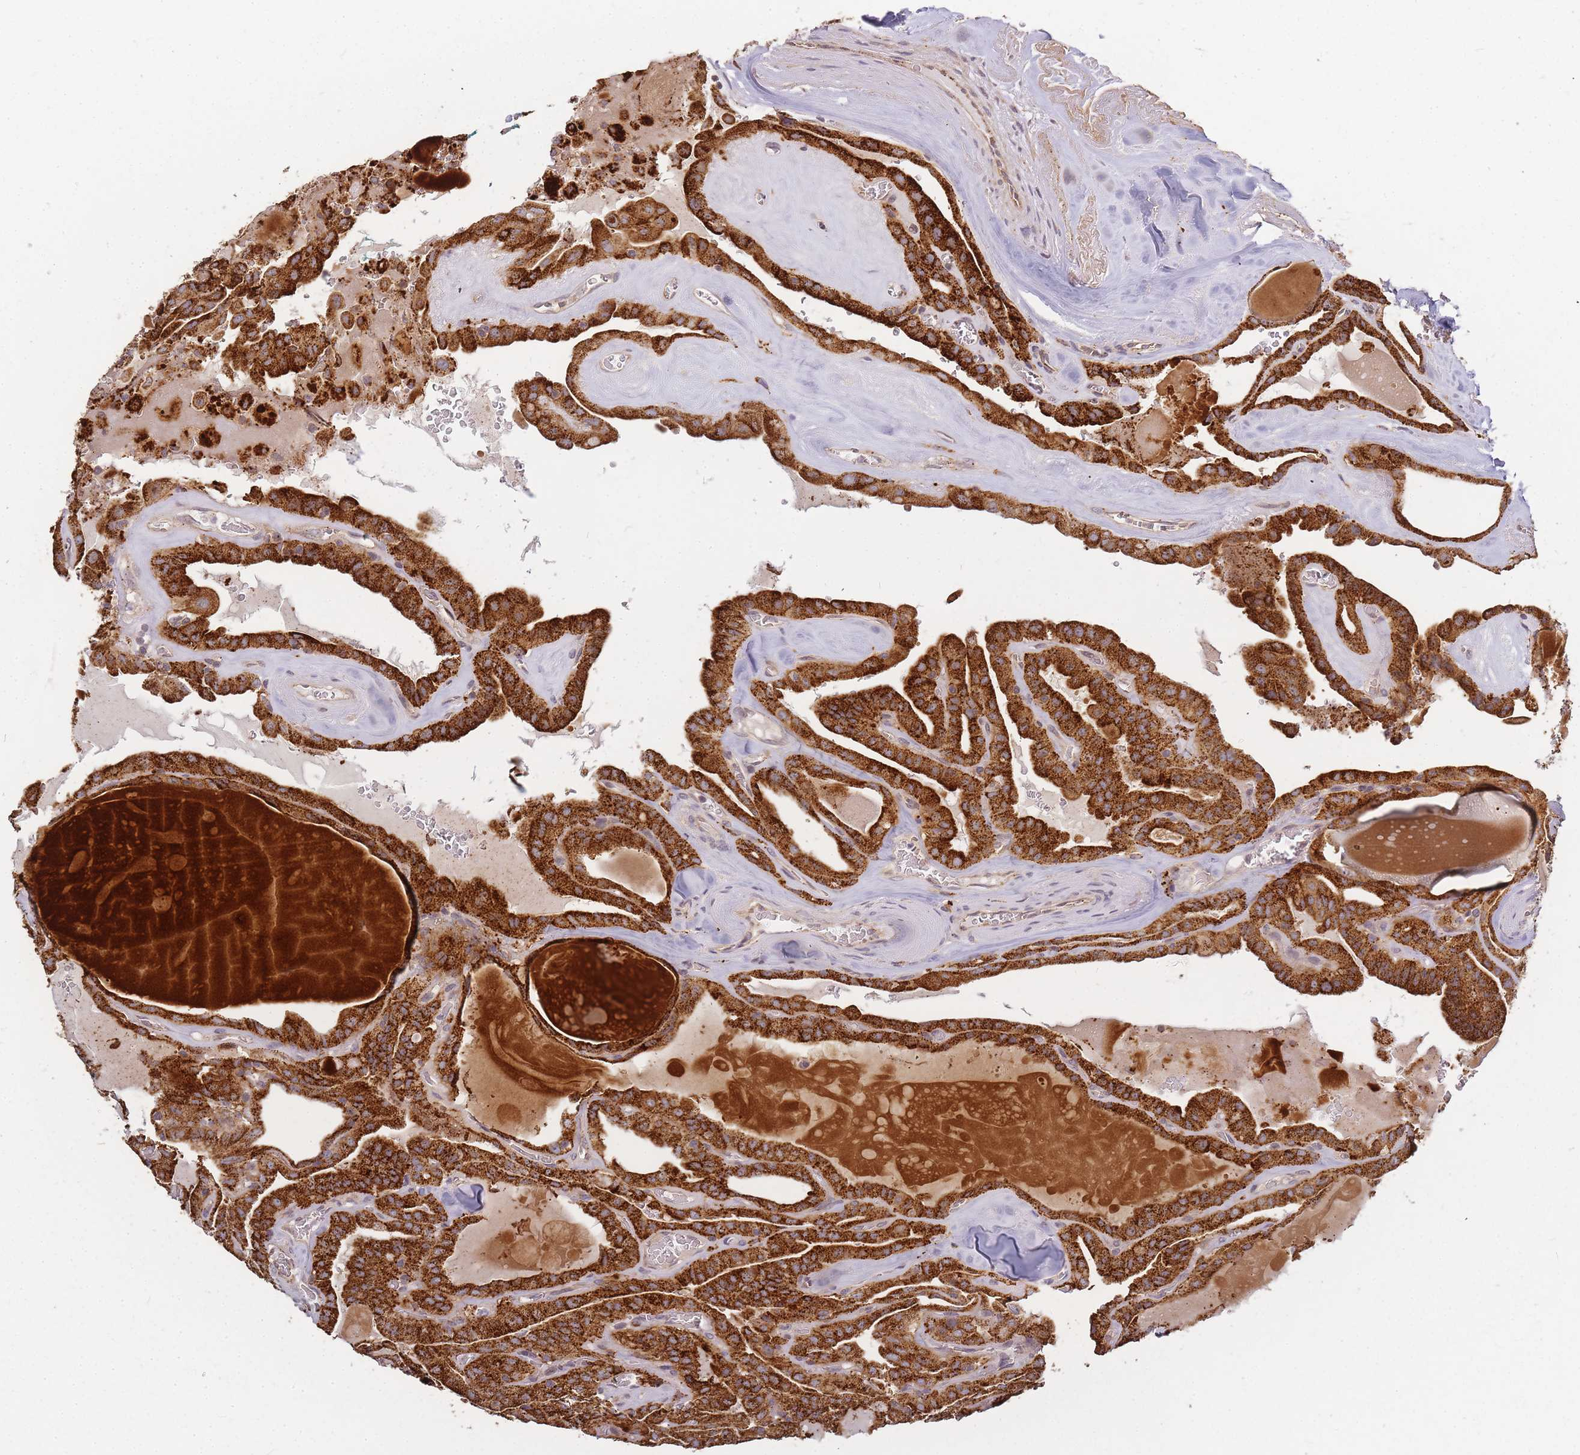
{"staining": {"intensity": "strong", "quantity": ">75%", "location": "cytoplasmic/membranous"}, "tissue": "thyroid cancer", "cell_type": "Tumor cells", "image_type": "cancer", "snomed": [{"axis": "morphology", "description": "Papillary adenocarcinoma, NOS"}, {"axis": "topography", "description": "Thyroid gland"}], "caption": "Protein staining shows strong cytoplasmic/membranous staining in about >75% of tumor cells in thyroid cancer (papillary adenocarcinoma). (DAB (3,3'-diaminobenzidine) IHC, brown staining for protein, blue staining for nuclei).", "gene": "ATG5", "patient": {"sex": "male", "age": 52}}